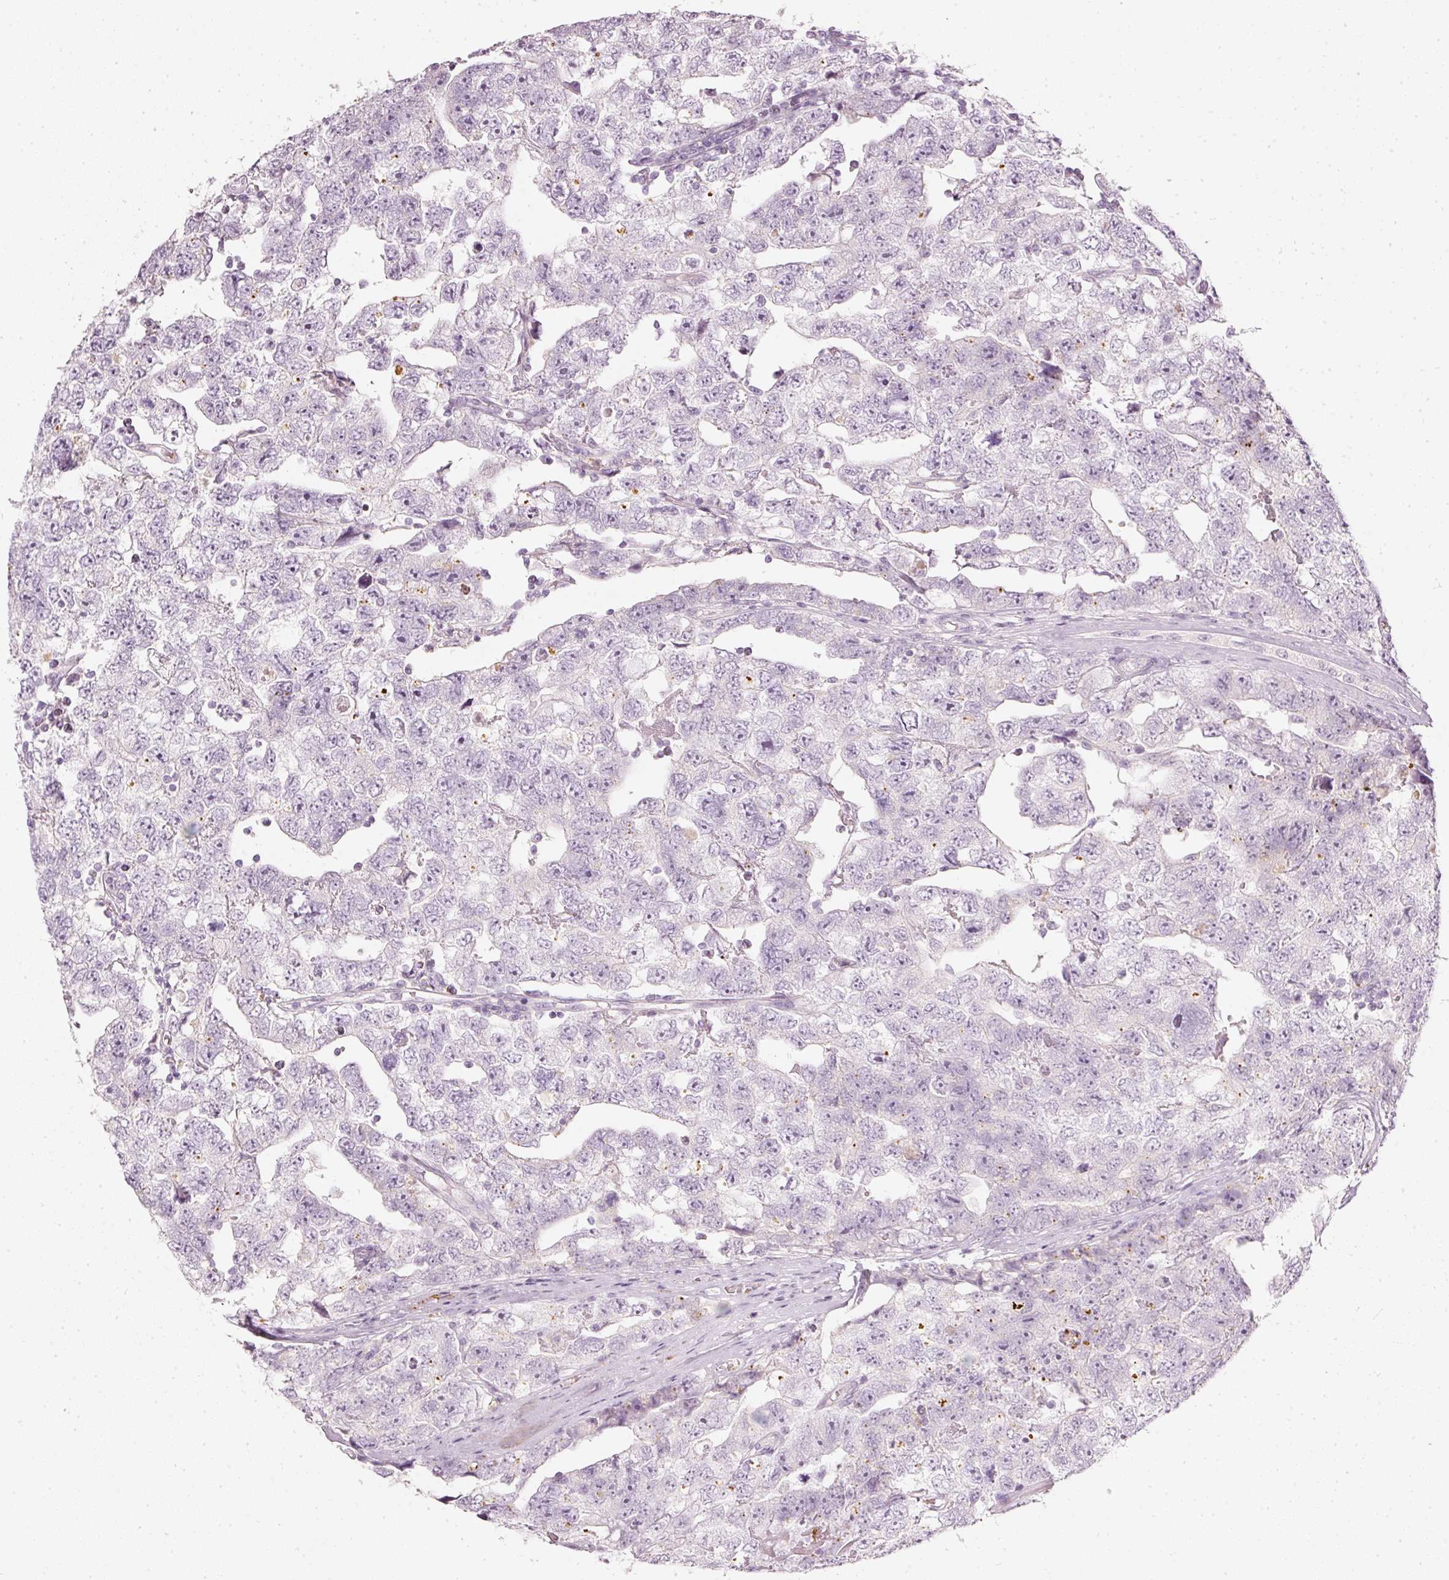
{"staining": {"intensity": "negative", "quantity": "none", "location": "none"}, "tissue": "testis cancer", "cell_type": "Tumor cells", "image_type": "cancer", "snomed": [{"axis": "morphology", "description": "Carcinoma, Embryonal, NOS"}, {"axis": "topography", "description": "Testis"}], "caption": "High magnification brightfield microscopy of testis cancer stained with DAB (brown) and counterstained with hematoxylin (blue): tumor cells show no significant staining.", "gene": "LECT2", "patient": {"sex": "male", "age": 22}}